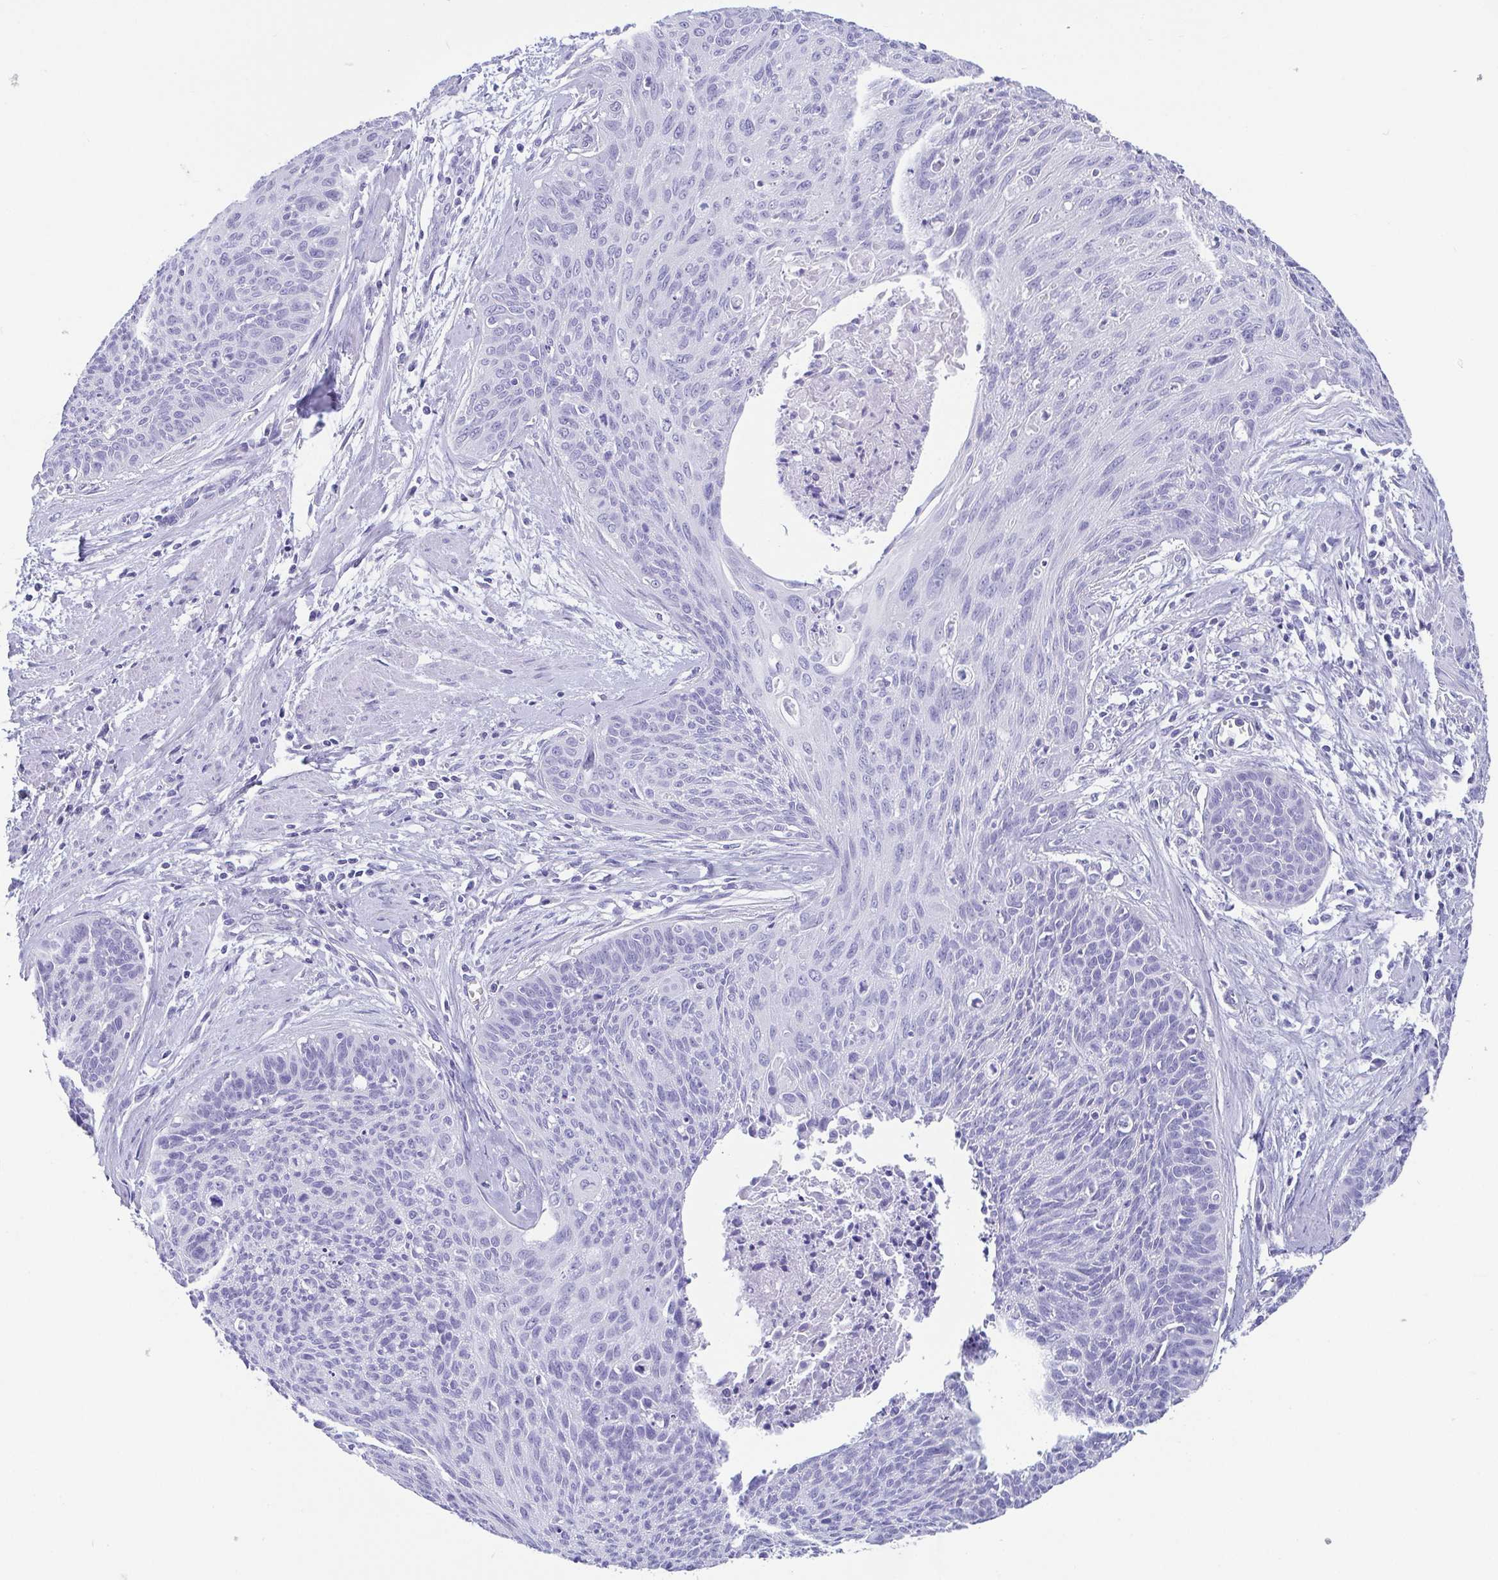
{"staining": {"intensity": "negative", "quantity": "none", "location": "none"}, "tissue": "cervical cancer", "cell_type": "Tumor cells", "image_type": "cancer", "snomed": [{"axis": "morphology", "description": "Squamous cell carcinoma, NOS"}, {"axis": "topography", "description": "Cervix"}], "caption": "Histopathology image shows no significant protein positivity in tumor cells of cervical cancer. Brightfield microscopy of IHC stained with DAB (brown) and hematoxylin (blue), captured at high magnification.", "gene": "SCGN", "patient": {"sex": "female", "age": 55}}